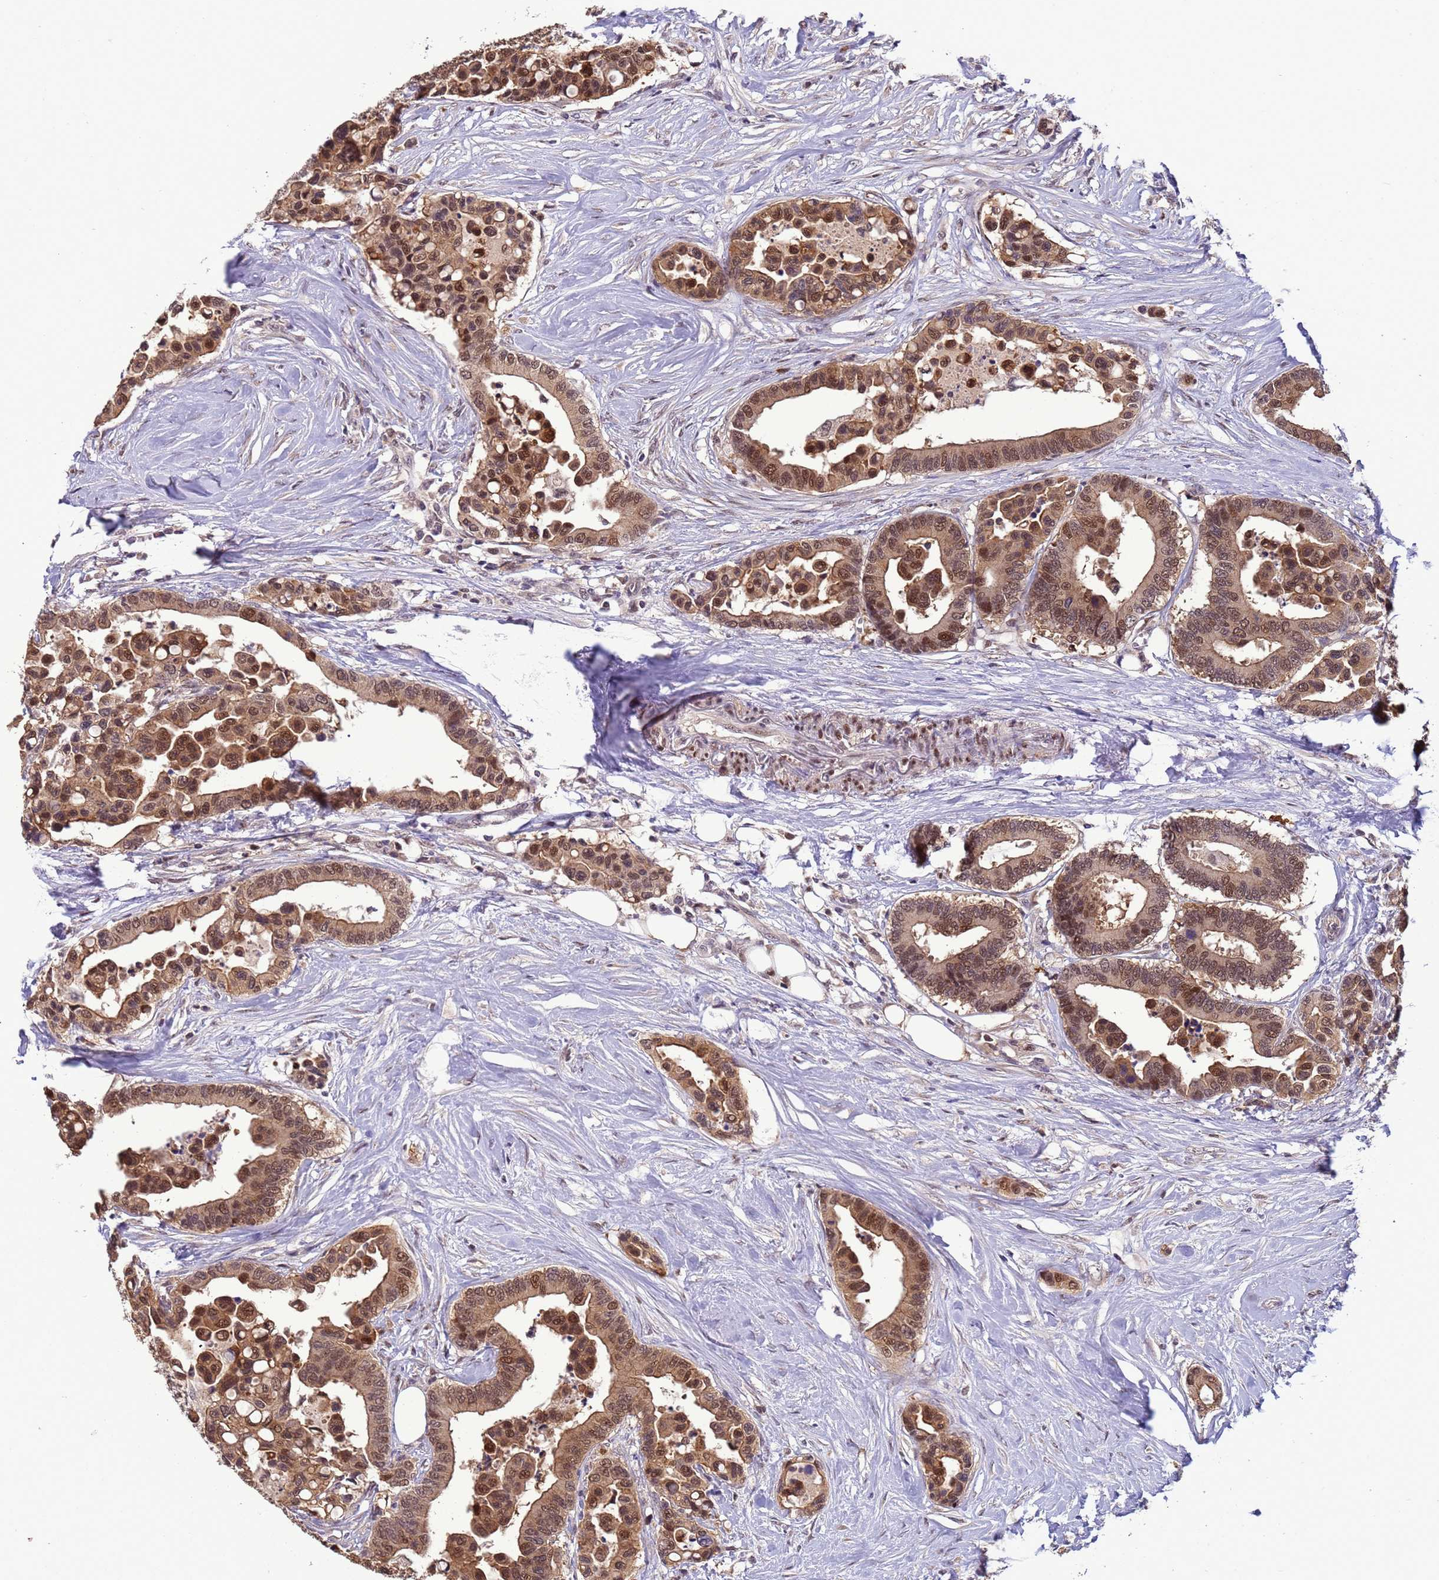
{"staining": {"intensity": "moderate", "quantity": ">75%", "location": "cytoplasmic/membranous,nuclear"}, "tissue": "colorectal cancer", "cell_type": "Tumor cells", "image_type": "cancer", "snomed": [{"axis": "morphology", "description": "Adenocarcinoma, NOS"}, {"axis": "topography", "description": "Colon"}], "caption": "Protein staining reveals moderate cytoplasmic/membranous and nuclear expression in about >75% of tumor cells in colorectal cancer.", "gene": "ZBTB5", "patient": {"sex": "male", "age": 82}}